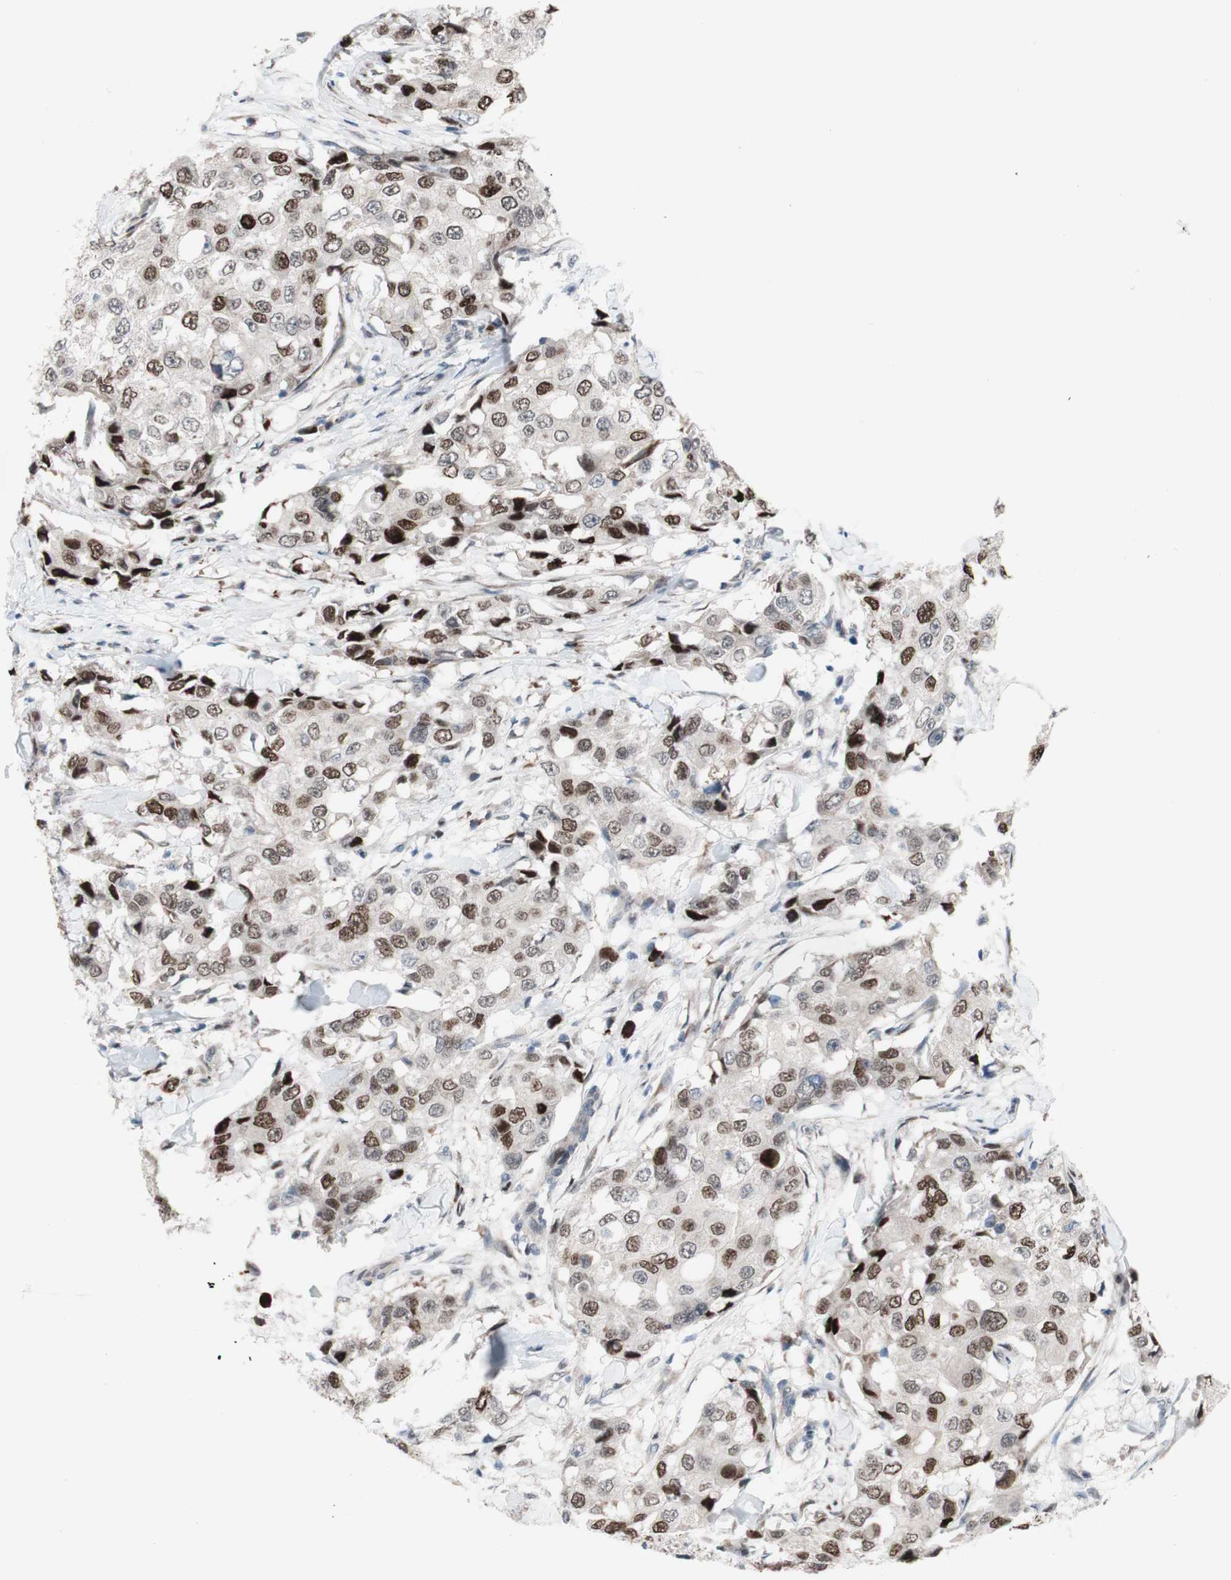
{"staining": {"intensity": "moderate", "quantity": ">75%", "location": "nuclear"}, "tissue": "breast cancer", "cell_type": "Tumor cells", "image_type": "cancer", "snomed": [{"axis": "morphology", "description": "Duct carcinoma"}, {"axis": "topography", "description": "Breast"}], "caption": "Immunohistochemical staining of breast infiltrating ductal carcinoma exhibits medium levels of moderate nuclear protein expression in approximately >75% of tumor cells.", "gene": "PHTF2", "patient": {"sex": "female", "age": 27}}